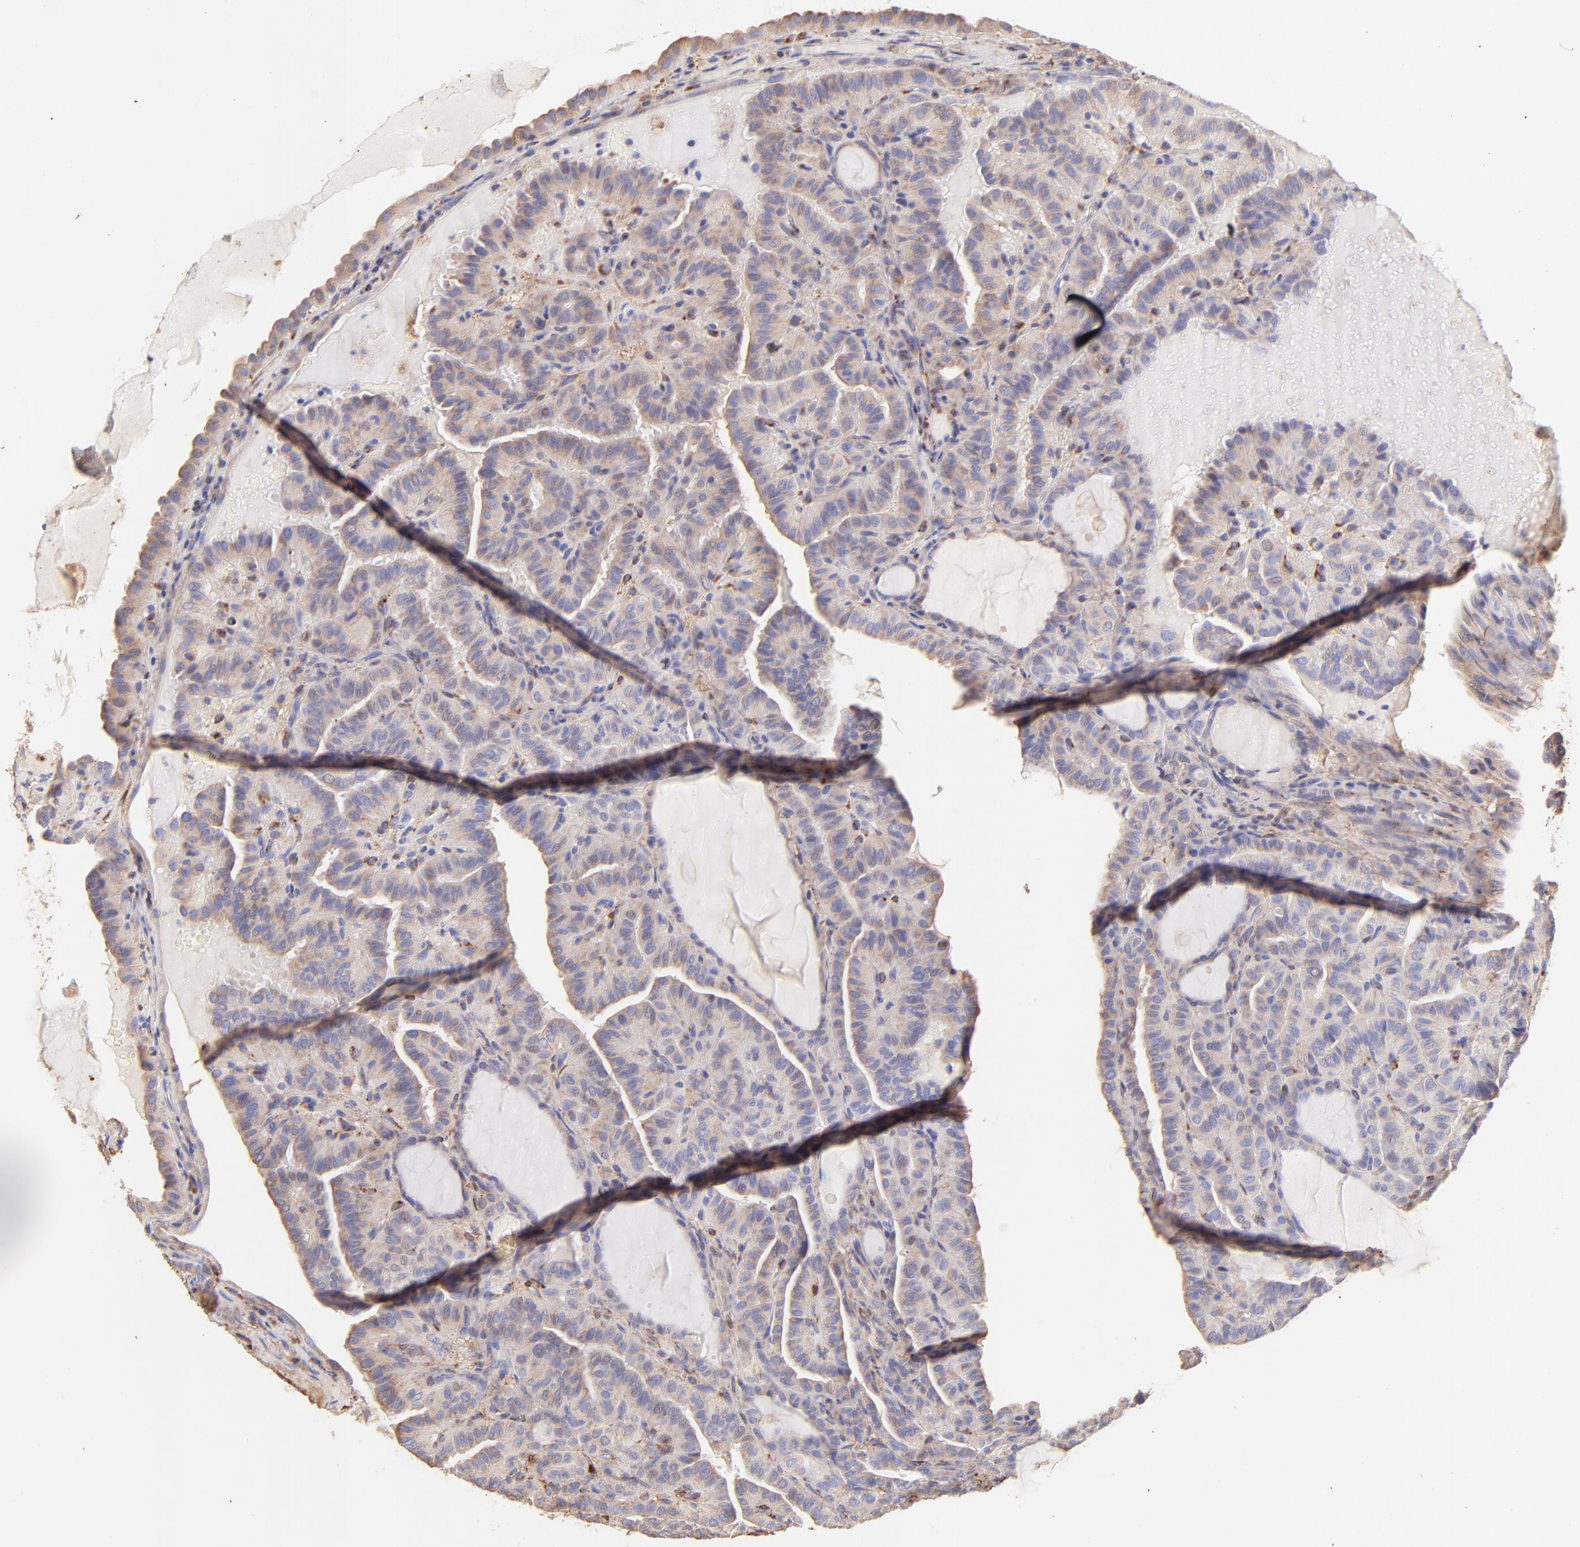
{"staining": {"intensity": "weak", "quantity": ">75%", "location": "cytoplasmic/membranous"}, "tissue": "thyroid cancer", "cell_type": "Tumor cells", "image_type": "cancer", "snomed": [{"axis": "morphology", "description": "Papillary adenocarcinoma, NOS"}, {"axis": "topography", "description": "Thyroid gland"}], "caption": "Papillary adenocarcinoma (thyroid) stained with DAB (3,3'-diaminobenzidine) immunohistochemistry (IHC) exhibits low levels of weak cytoplasmic/membranous positivity in approximately >75% of tumor cells.", "gene": "BGN", "patient": {"sex": "male", "age": 77}}